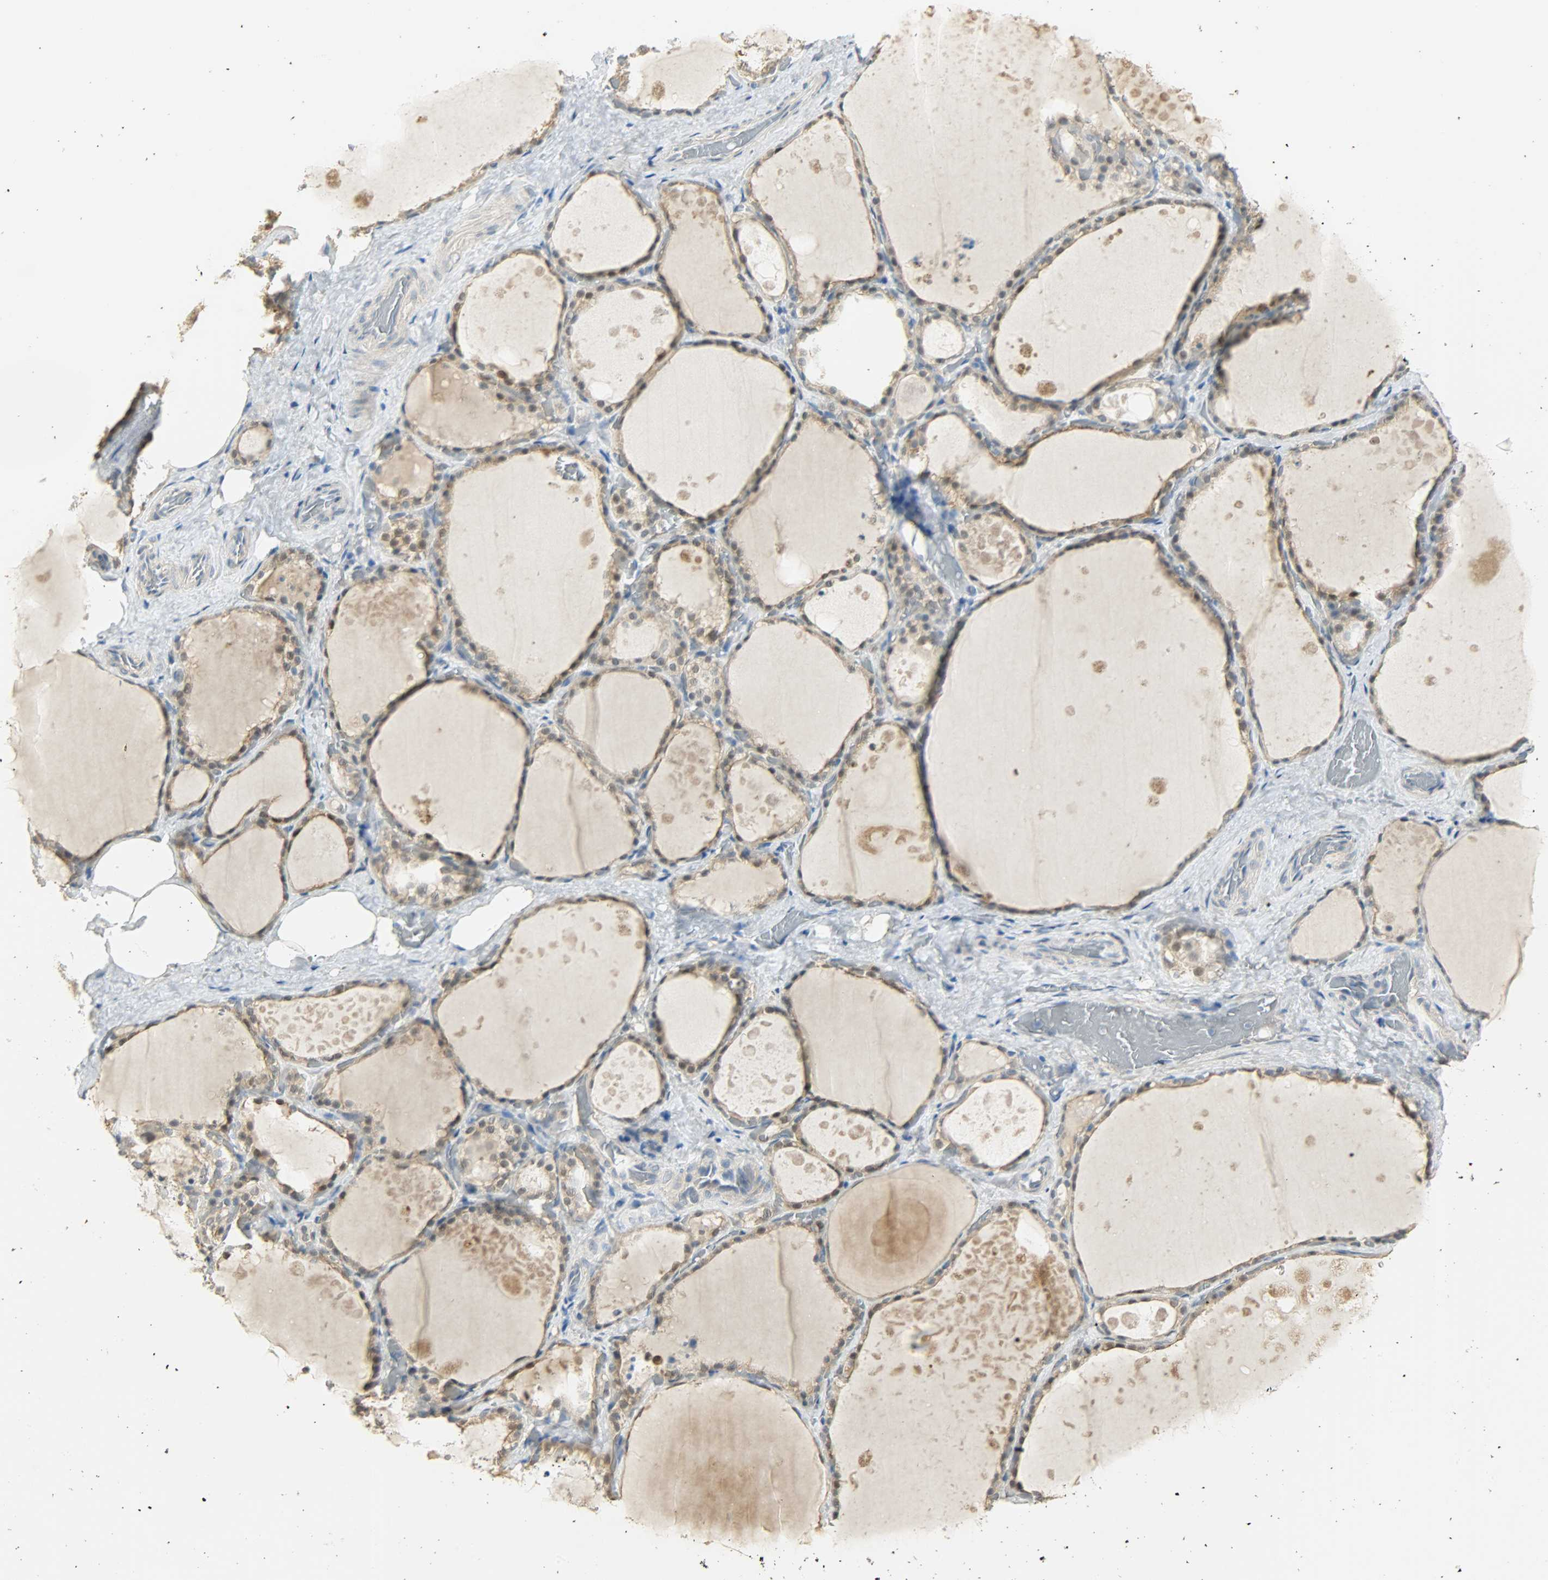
{"staining": {"intensity": "moderate", "quantity": ">75%", "location": "cytoplasmic/membranous,nuclear"}, "tissue": "thyroid gland", "cell_type": "Glandular cells", "image_type": "normal", "snomed": [{"axis": "morphology", "description": "Normal tissue, NOS"}, {"axis": "topography", "description": "Thyroid gland"}], "caption": "An image showing moderate cytoplasmic/membranous,nuclear positivity in approximately >75% of glandular cells in normal thyroid gland, as visualized by brown immunohistochemical staining.", "gene": "USP13", "patient": {"sex": "male", "age": 61}}